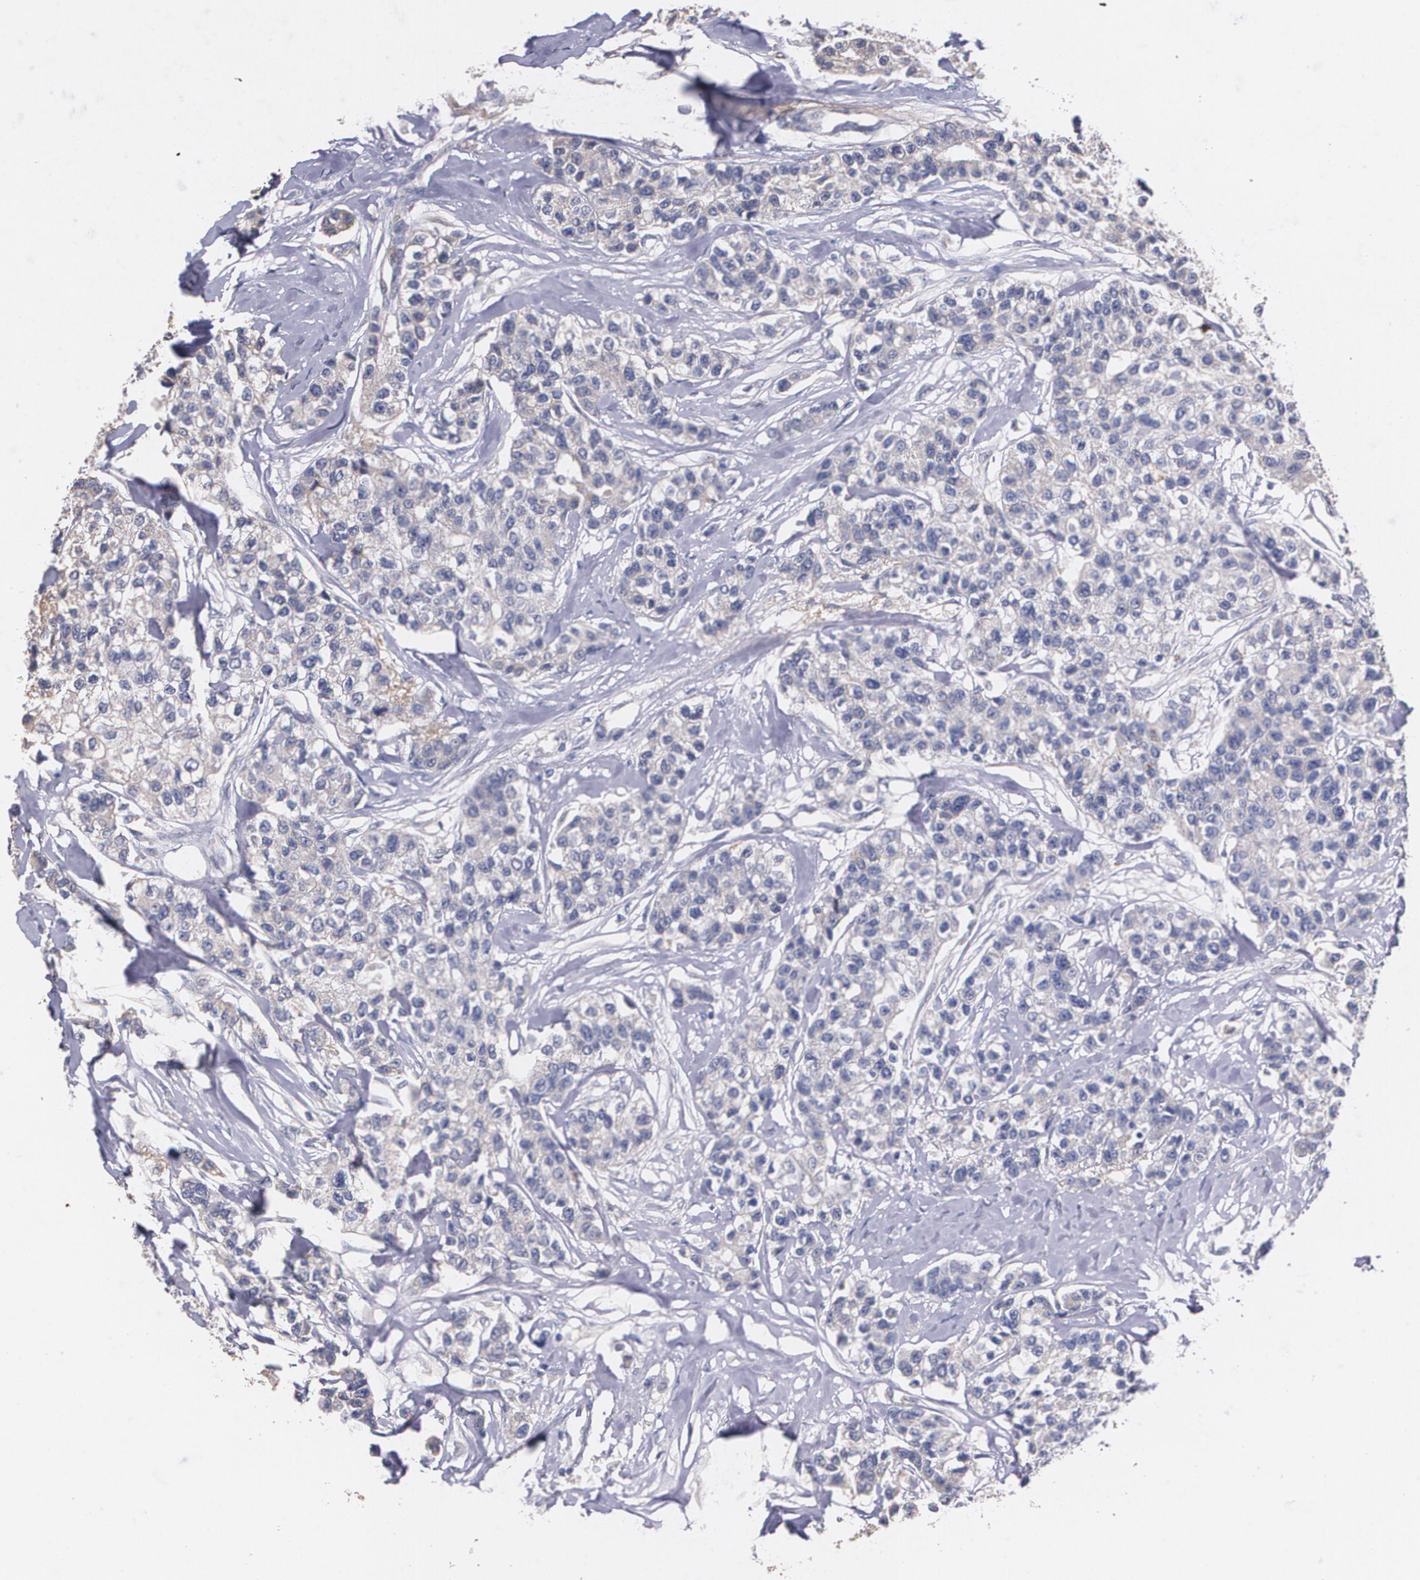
{"staining": {"intensity": "weak", "quantity": "<25%", "location": "cytoplasmic/membranous"}, "tissue": "breast cancer", "cell_type": "Tumor cells", "image_type": "cancer", "snomed": [{"axis": "morphology", "description": "Duct carcinoma"}, {"axis": "topography", "description": "Breast"}], "caption": "Tumor cells are negative for brown protein staining in breast cancer.", "gene": "AMBP", "patient": {"sex": "female", "age": 51}}